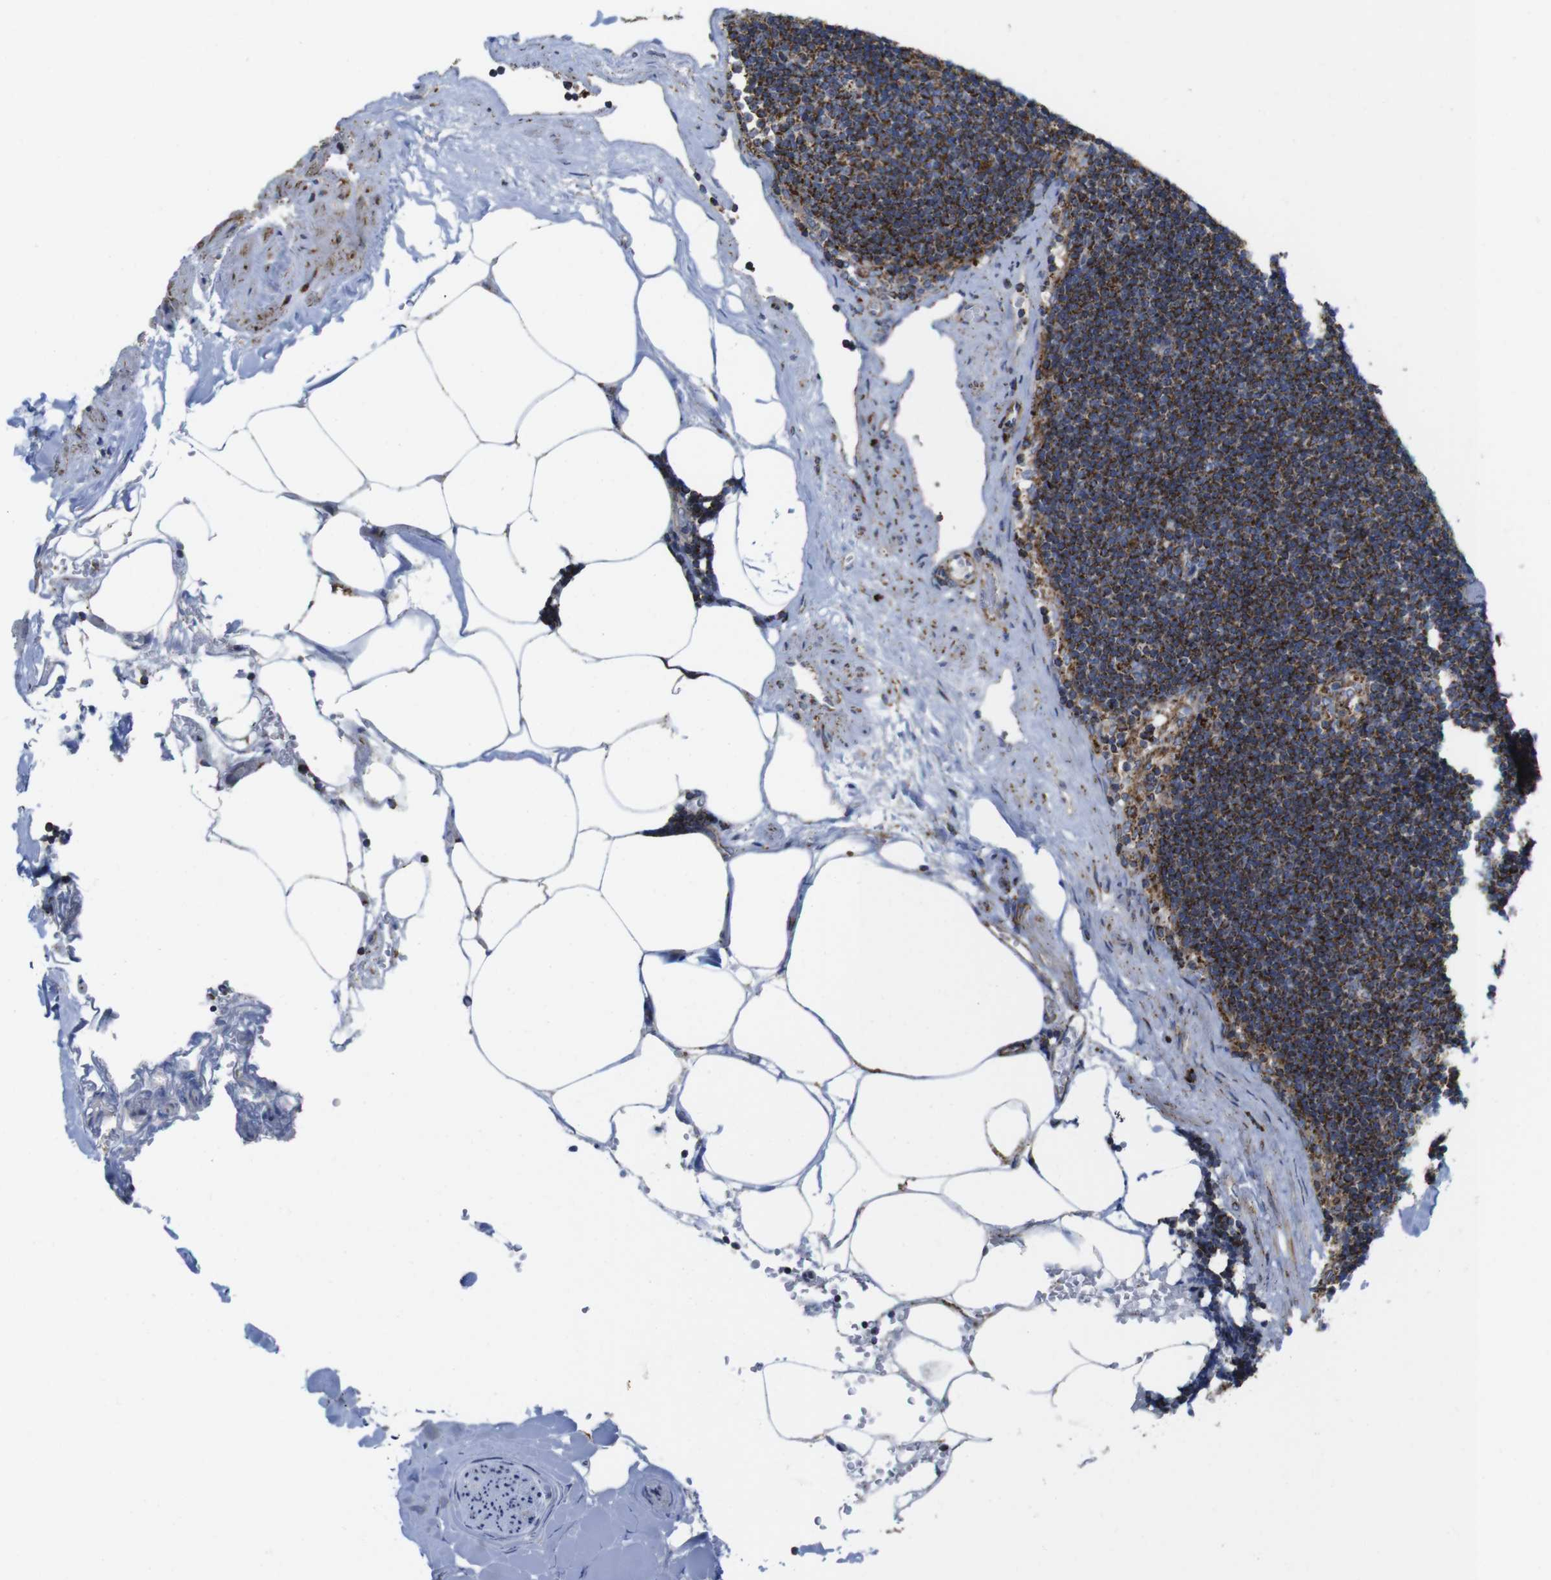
{"staining": {"intensity": "moderate", "quantity": ">75%", "location": "cytoplasmic/membranous"}, "tissue": "lymph node", "cell_type": "Germinal center cells", "image_type": "normal", "snomed": [{"axis": "morphology", "description": "Normal tissue, NOS"}, {"axis": "topography", "description": "Lymph node"}], "caption": "Lymph node stained with a protein marker demonstrates moderate staining in germinal center cells.", "gene": "TMEM192", "patient": {"sex": "male", "age": 63}}